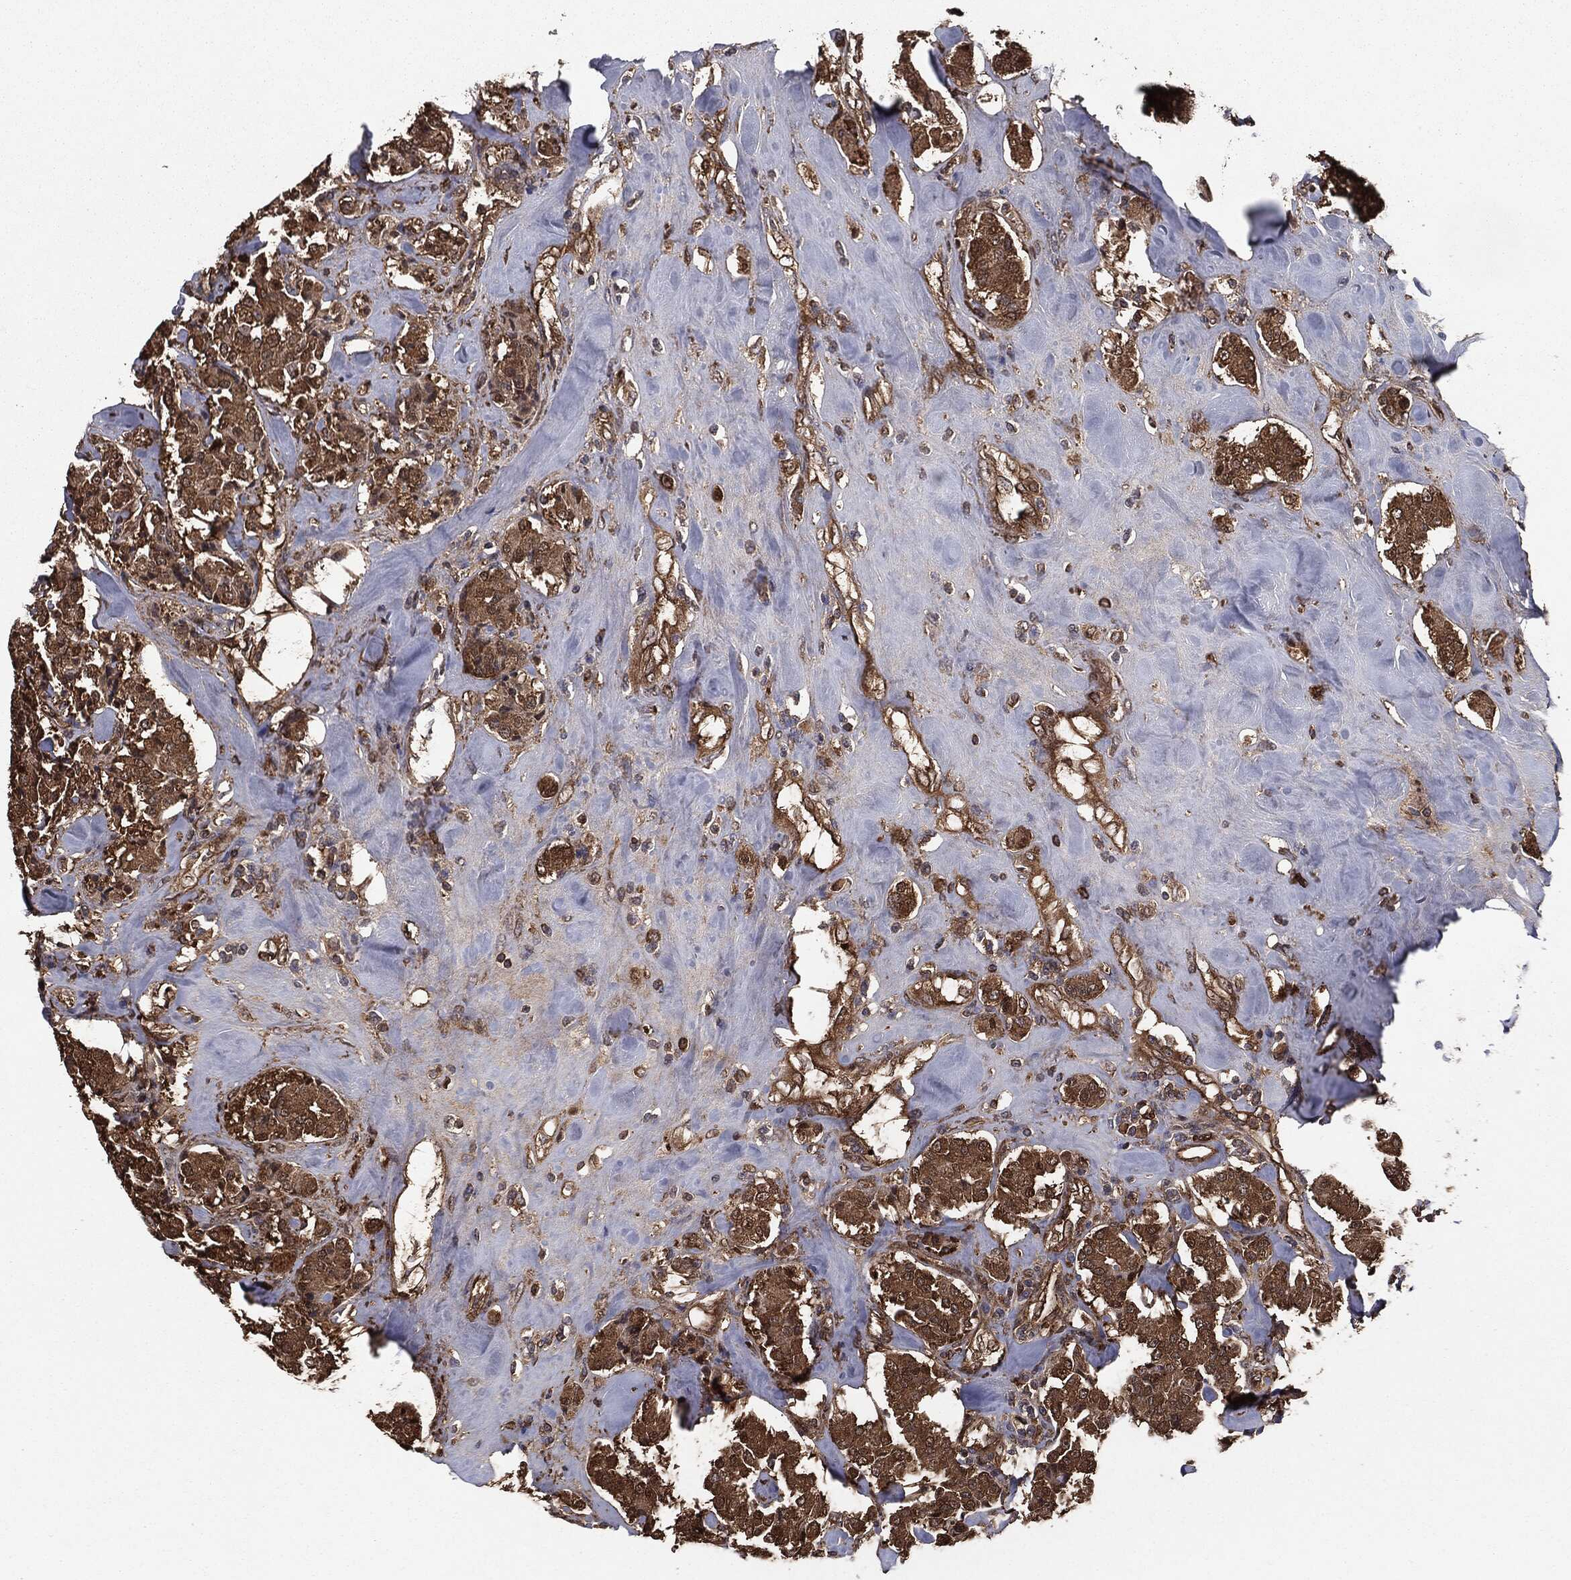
{"staining": {"intensity": "strong", "quantity": ">75%", "location": "cytoplasmic/membranous"}, "tissue": "carcinoid", "cell_type": "Tumor cells", "image_type": "cancer", "snomed": [{"axis": "morphology", "description": "Carcinoid, malignant, NOS"}, {"axis": "topography", "description": "Pancreas"}], "caption": "Immunohistochemical staining of human carcinoid exhibits strong cytoplasmic/membranous protein expression in approximately >75% of tumor cells.", "gene": "NME1", "patient": {"sex": "male", "age": 41}}